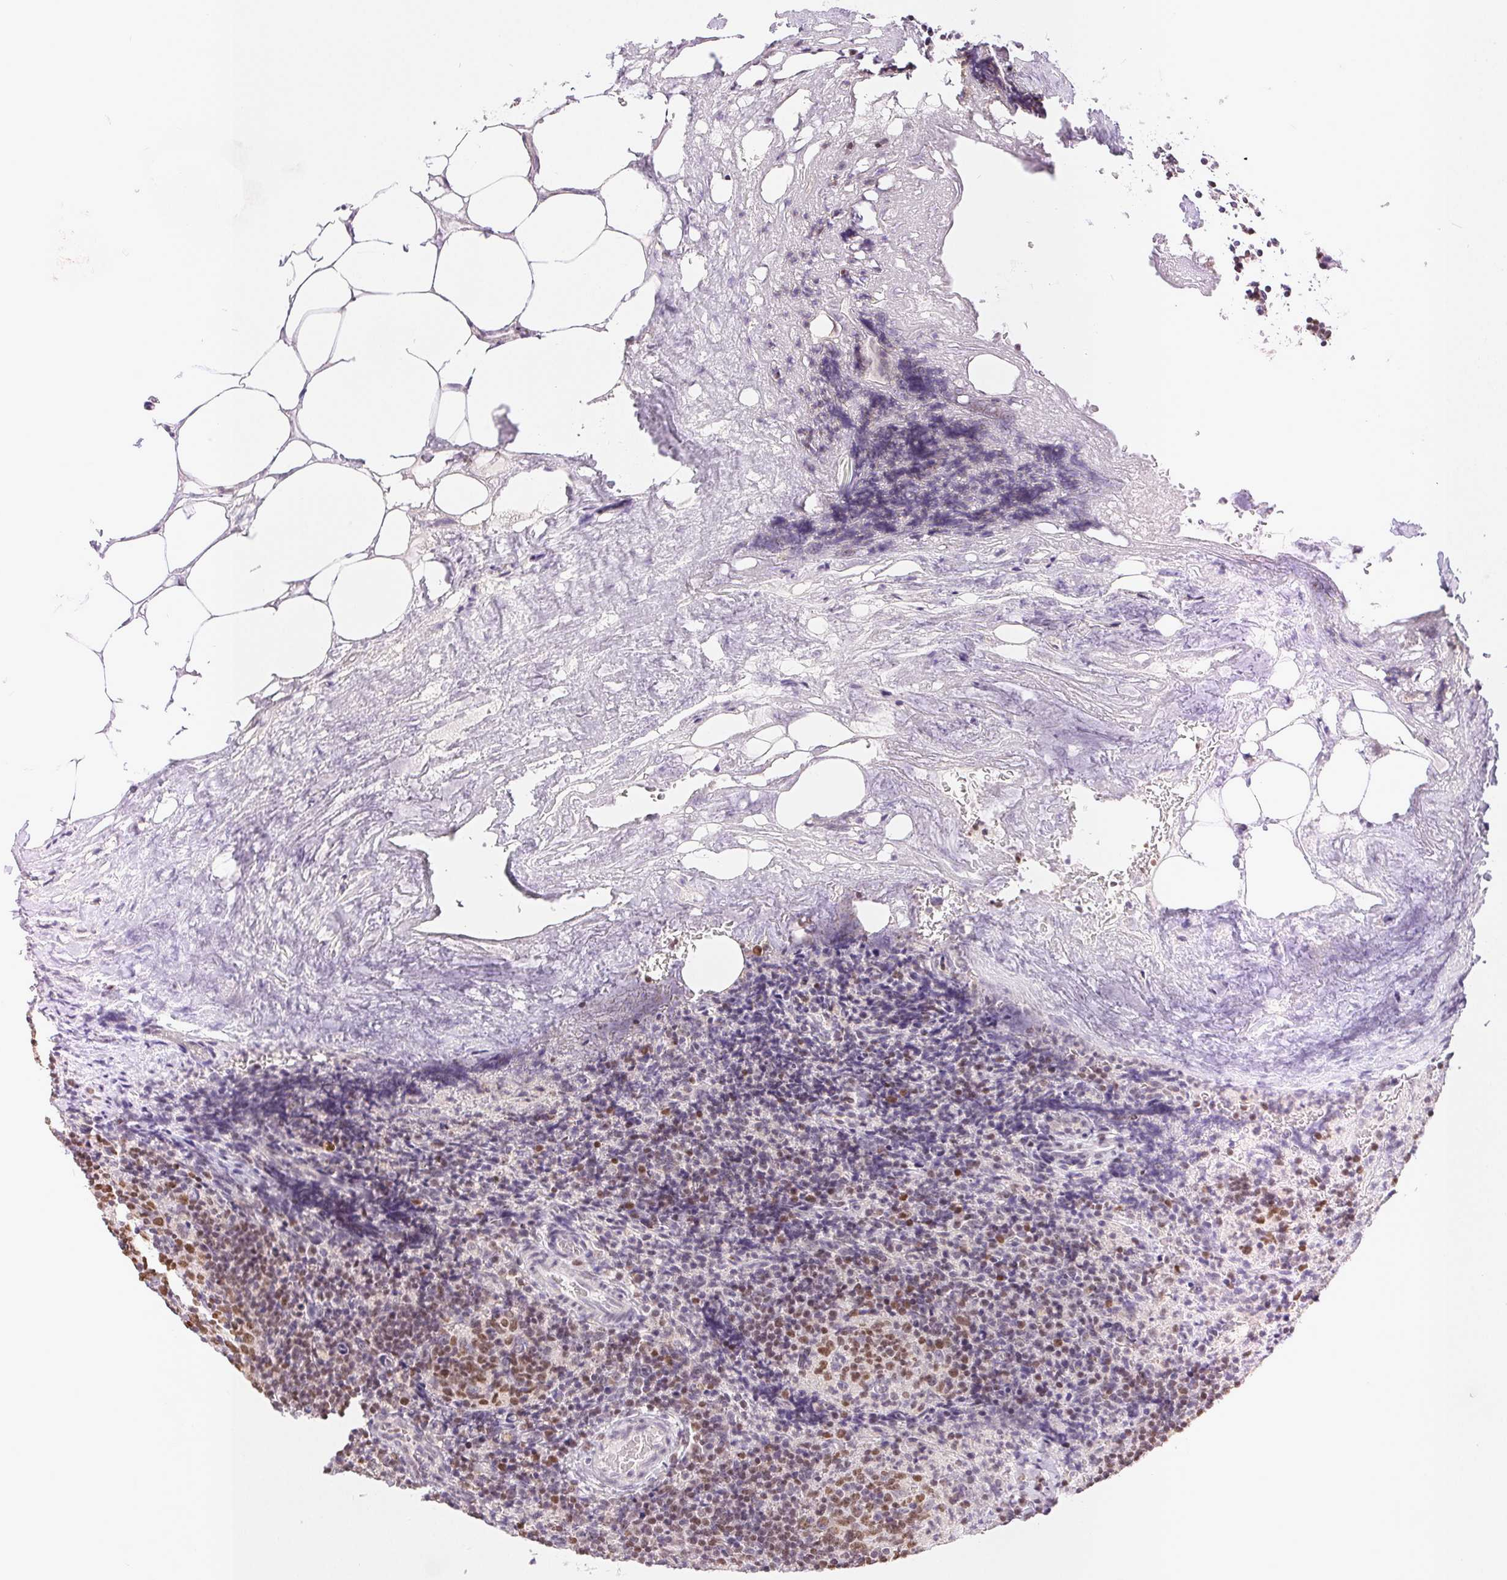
{"staining": {"intensity": "weak", "quantity": "<25%", "location": "nuclear"}, "tissue": "lymph node", "cell_type": "Germinal center cells", "image_type": "normal", "snomed": [{"axis": "morphology", "description": "Normal tissue, NOS"}, {"axis": "topography", "description": "Lymph node"}], "caption": "The micrograph reveals no significant expression in germinal center cells of lymph node. (DAB IHC with hematoxylin counter stain).", "gene": "POU2F2", "patient": {"sex": "male", "age": 67}}